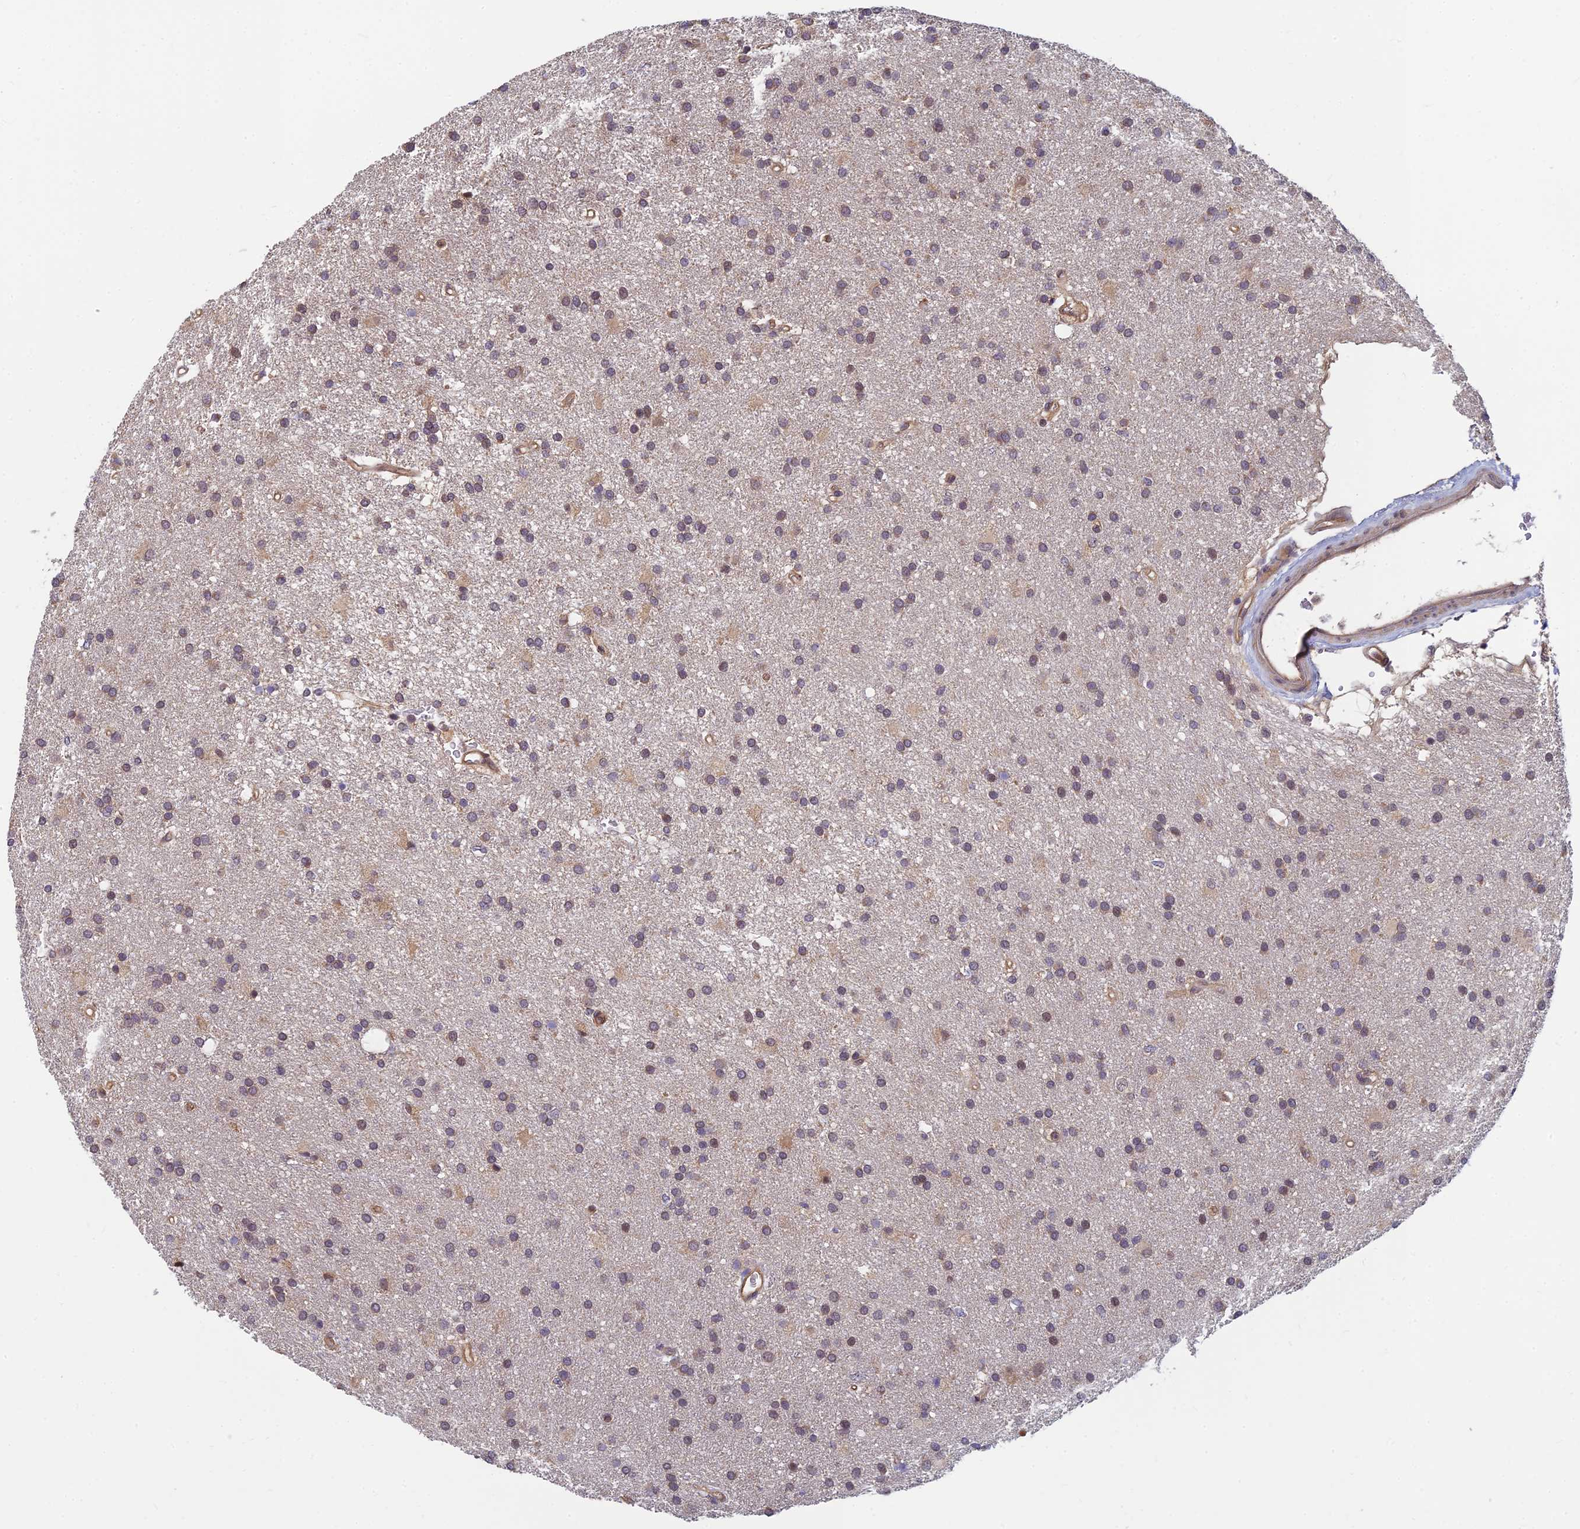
{"staining": {"intensity": "negative", "quantity": "none", "location": "none"}, "tissue": "glioma", "cell_type": "Tumor cells", "image_type": "cancer", "snomed": [{"axis": "morphology", "description": "Glioma, malignant, High grade"}, {"axis": "topography", "description": "Brain"}], "caption": "The immunohistochemistry micrograph has no significant positivity in tumor cells of glioma tissue.", "gene": "PIKFYVE", "patient": {"sex": "male", "age": 77}}